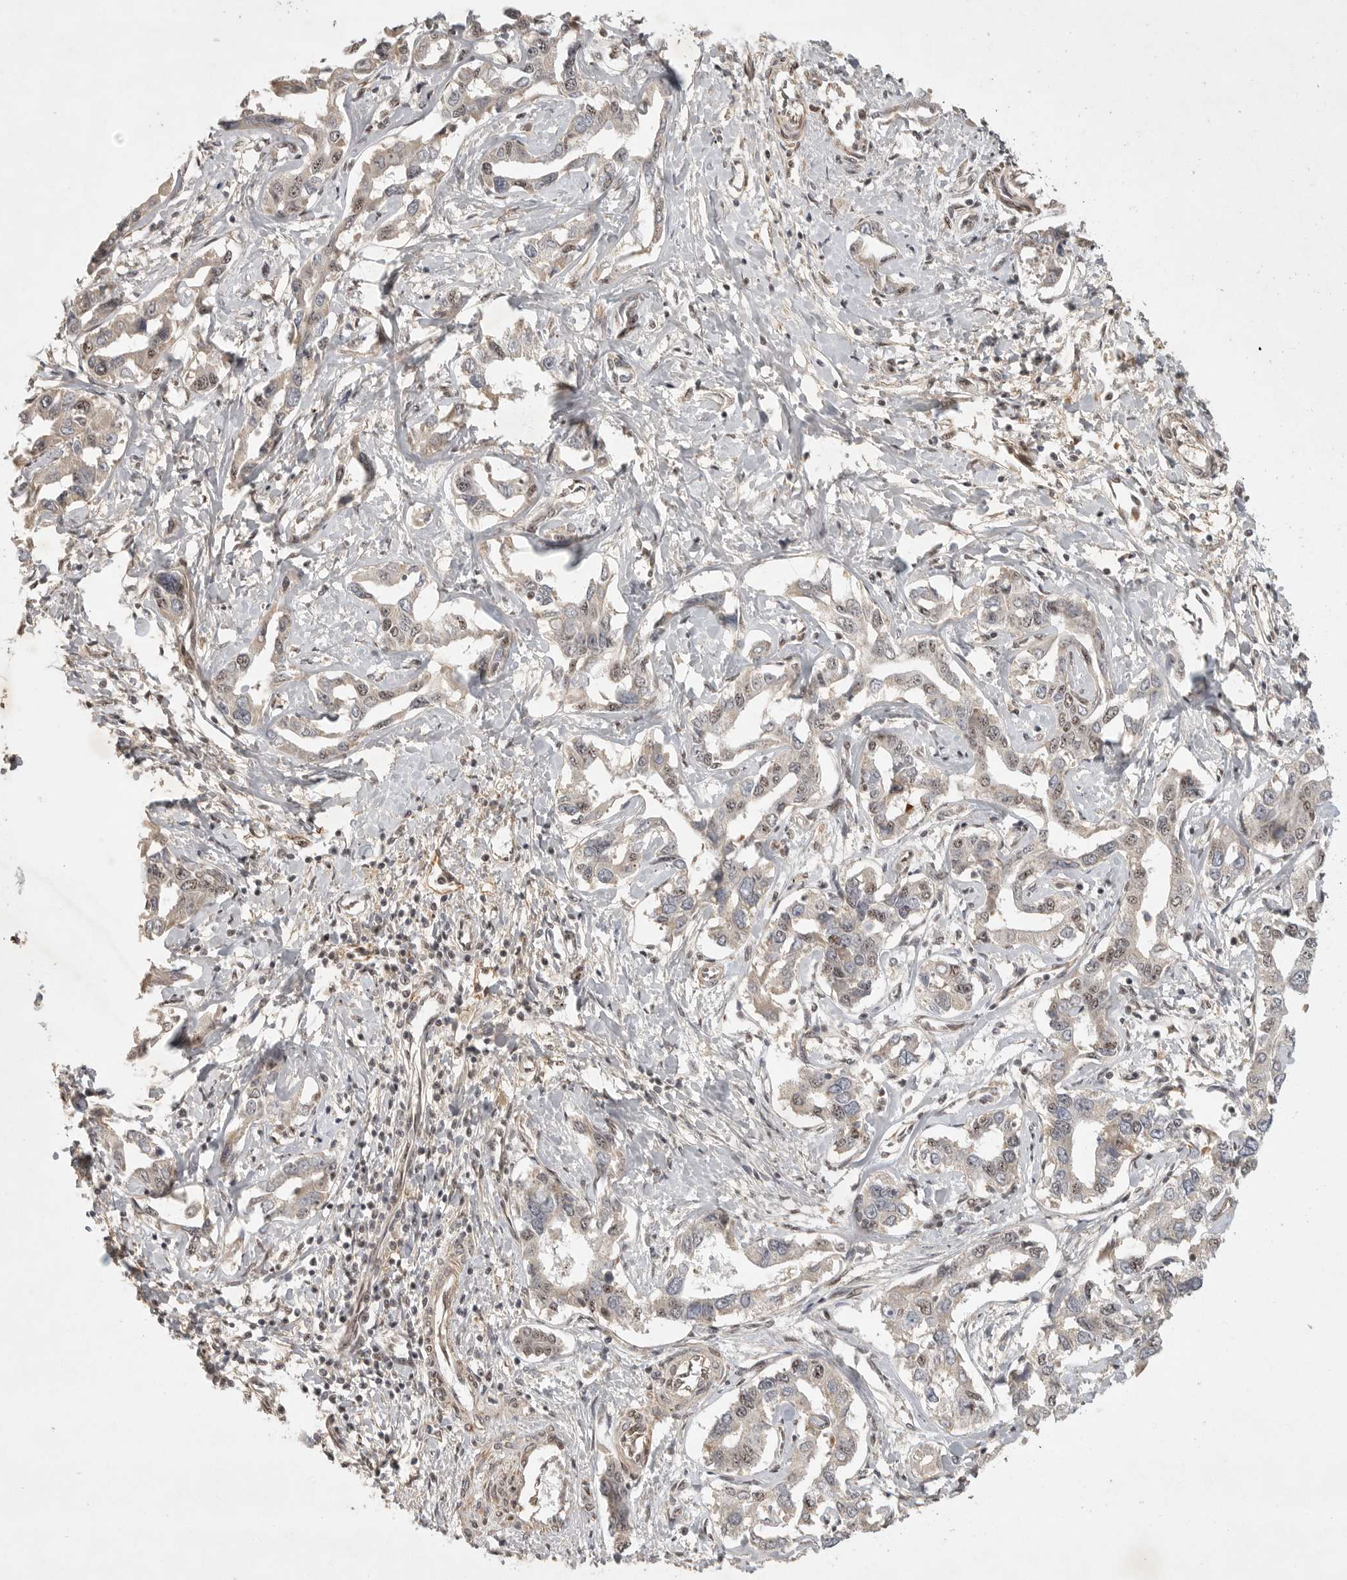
{"staining": {"intensity": "weak", "quantity": ">75%", "location": "nuclear"}, "tissue": "liver cancer", "cell_type": "Tumor cells", "image_type": "cancer", "snomed": [{"axis": "morphology", "description": "Cholangiocarcinoma"}, {"axis": "topography", "description": "Liver"}], "caption": "This image reveals IHC staining of human liver cholangiocarcinoma, with low weak nuclear staining in about >75% of tumor cells.", "gene": "POMP", "patient": {"sex": "male", "age": 59}}